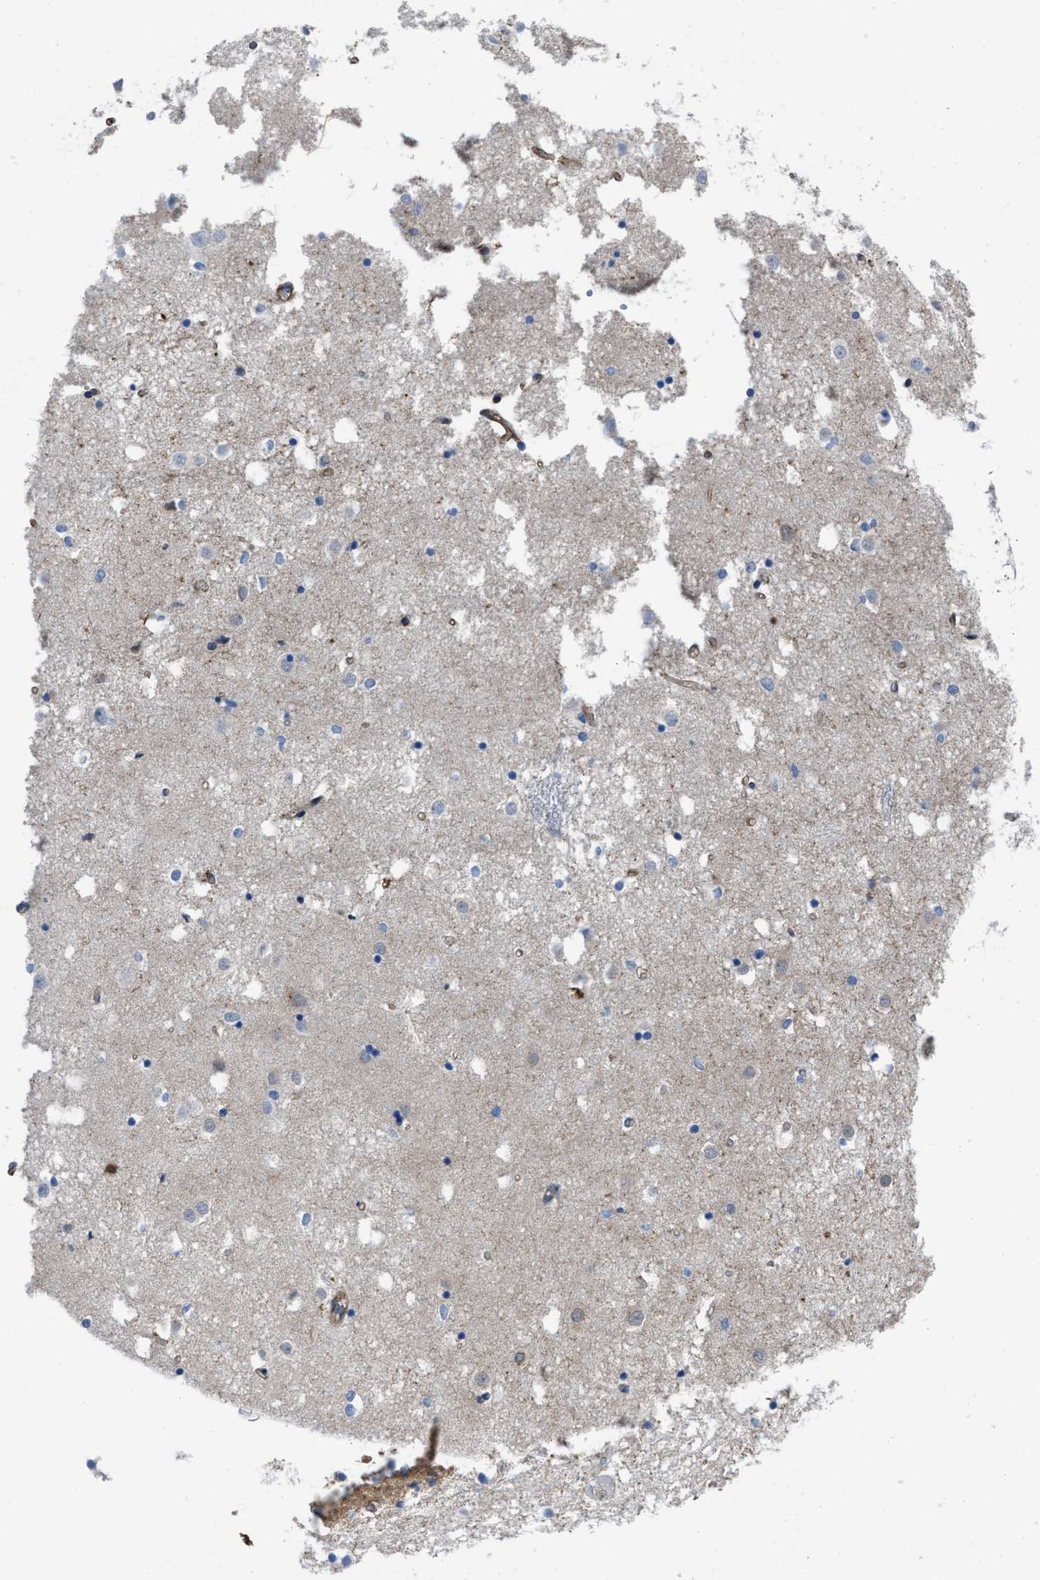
{"staining": {"intensity": "negative", "quantity": "none", "location": "none"}, "tissue": "caudate", "cell_type": "Glial cells", "image_type": "normal", "snomed": [{"axis": "morphology", "description": "Normal tissue, NOS"}, {"axis": "topography", "description": "Lateral ventricle wall"}], "caption": "Immunohistochemical staining of benign human caudate exhibits no significant positivity in glial cells.", "gene": "TRIOBP", "patient": {"sex": "male", "age": 45}}